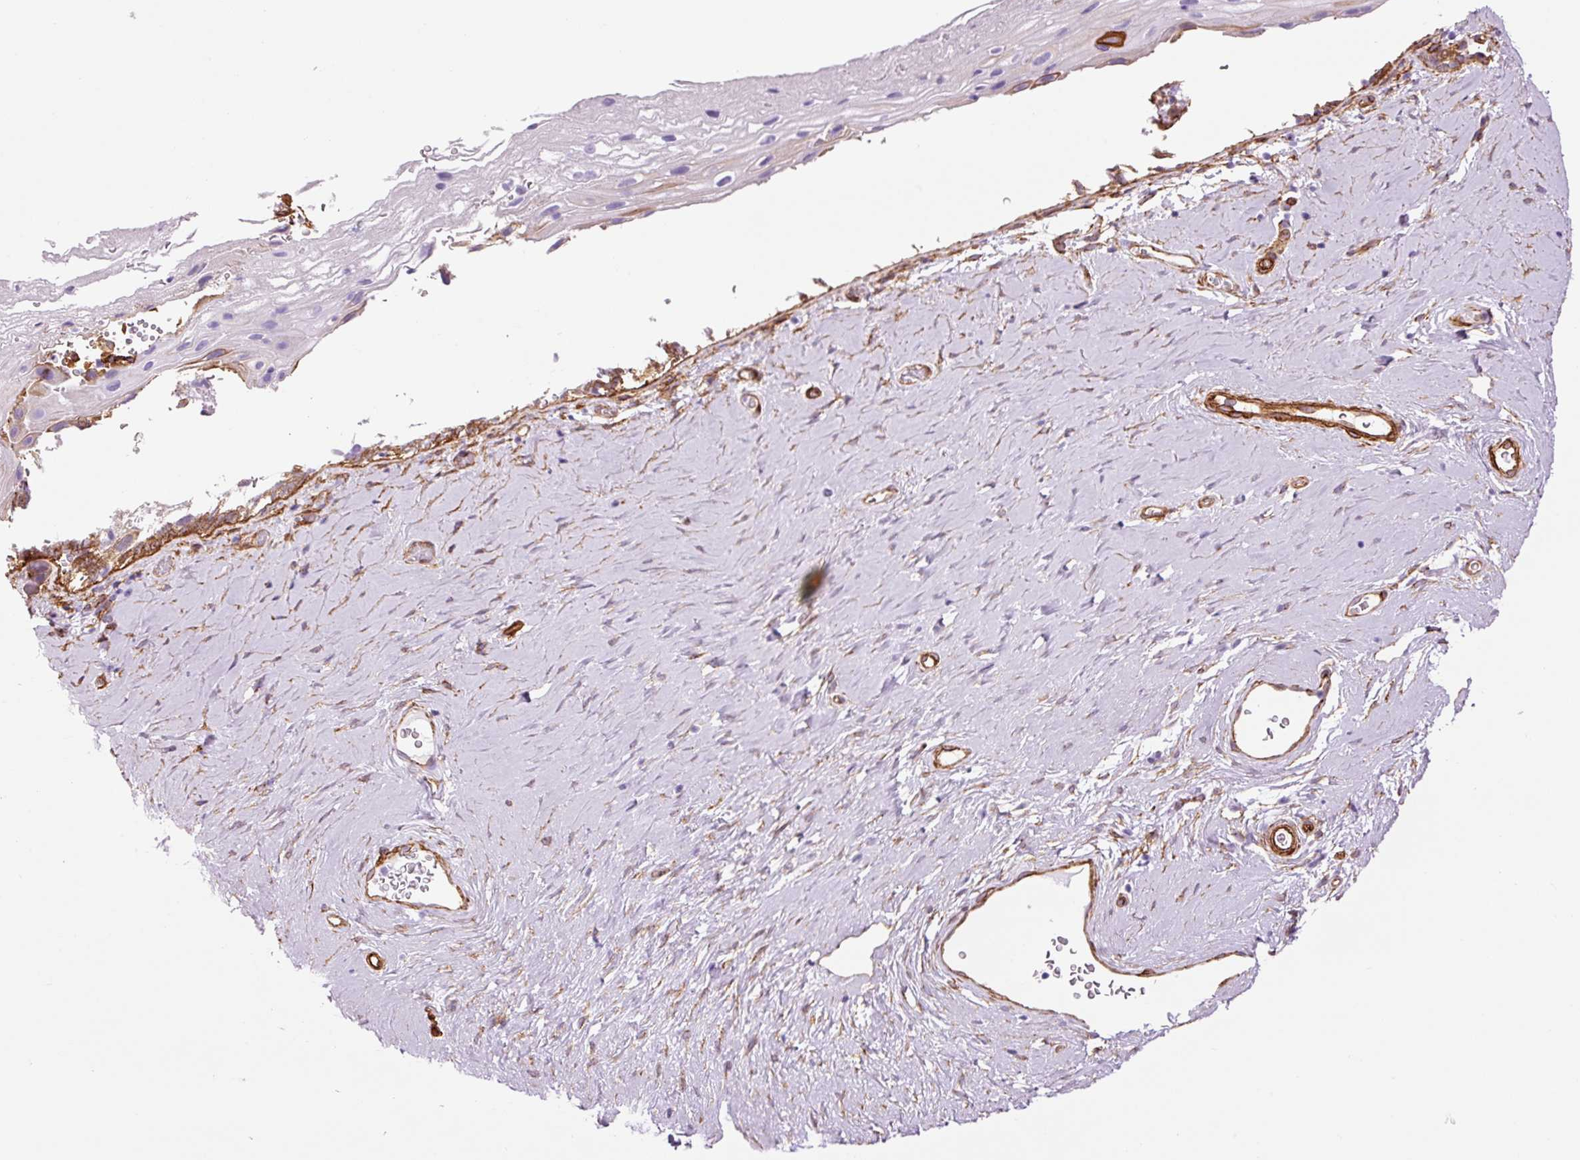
{"staining": {"intensity": "strong", "quantity": "<25%", "location": "cytoplasmic/membranous"}, "tissue": "vagina", "cell_type": "Squamous epithelial cells", "image_type": "normal", "snomed": [{"axis": "morphology", "description": "Normal tissue, NOS"}, {"axis": "morphology", "description": "Adenocarcinoma, NOS"}, {"axis": "topography", "description": "Rectum"}, {"axis": "topography", "description": "Vagina"}, {"axis": "topography", "description": "Peripheral nerve tissue"}], "caption": "Protein staining of benign vagina reveals strong cytoplasmic/membranous positivity in approximately <25% of squamous epithelial cells.", "gene": "CAV1", "patient": {"sex": "female", "age": 71}}